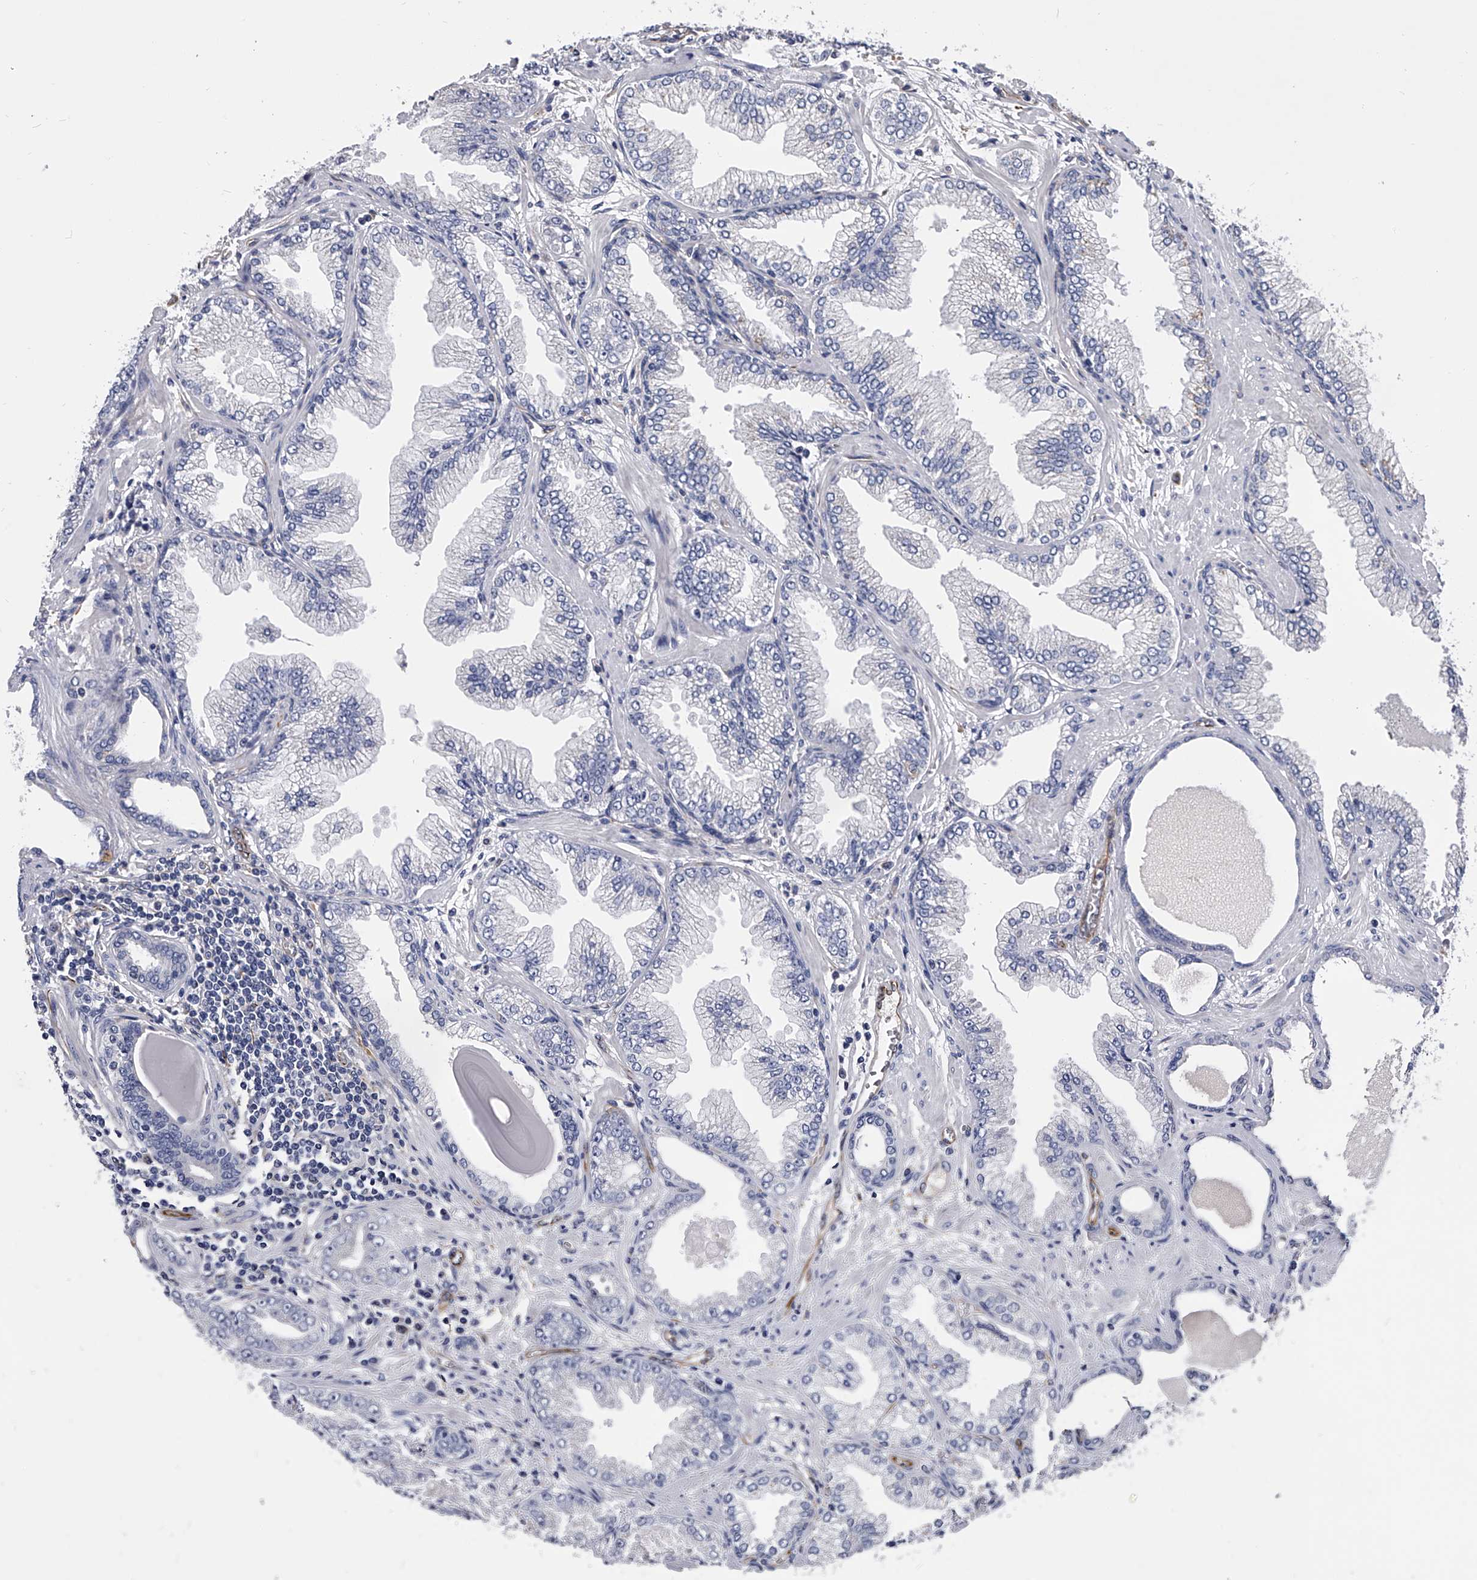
{"staining": {"intensity": "negative", "quantity": "none", "location": "none"}, "tissue": "prostate cancer", "cell_type": "Tumor cells", "image_type": "cancer", "snomed": [{"axis": "morphology", "description": "Adenocarcinoma, High grade"}, {"axis": "topography", "description": "Prostate"}], "caption": "Tumor cells are negative for brown protein staining in prostate cancer.", "gene": "EFCAB7", "patient": {"sex": "male", "age": 71}}